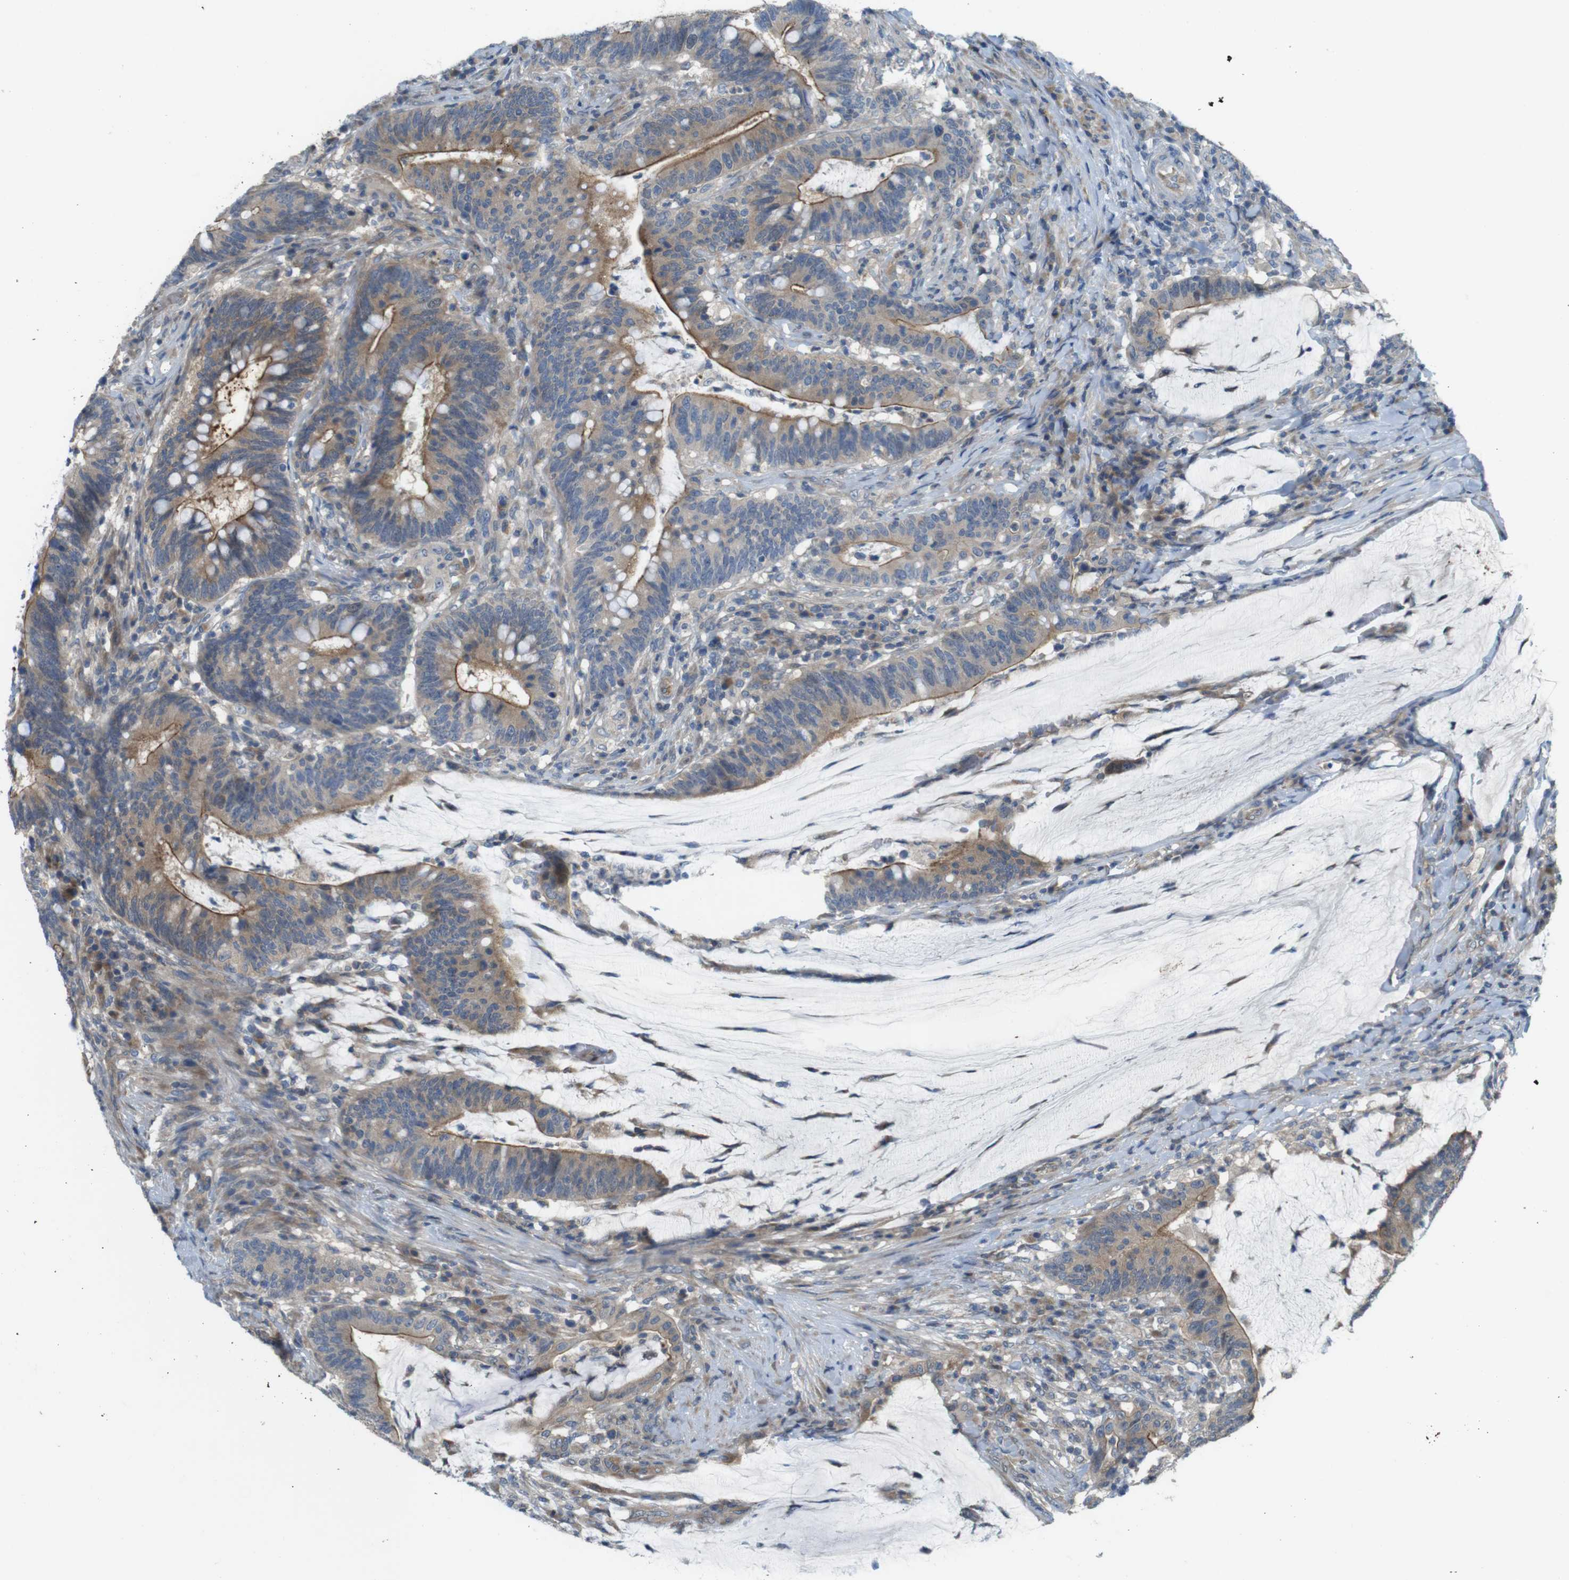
{"staining": {"intensity": "moderate", "quantity": "25%-75%", "location": "cytoplasmic/membranous"}, "tissue": "colorectal cancer", "cell_type": "Tumor cells", "image_type": "cancer", "snomed": [{"axis": "morphology", "description": "Normal tissue, NOS"}, {"axis": "morphology", "description": "Adenocarcinoma, NOS"}, {"axis": "topography", "description": "Colon"}], "caption": "Adenocarcinoma (colorectal) stained with a brown dye reveals moderate cytoplasmic/membranous positive expression in about 25%-75% of tumor cells.", "gene": "ABHD15", "patient": {"sex": "female", "age": 66}}